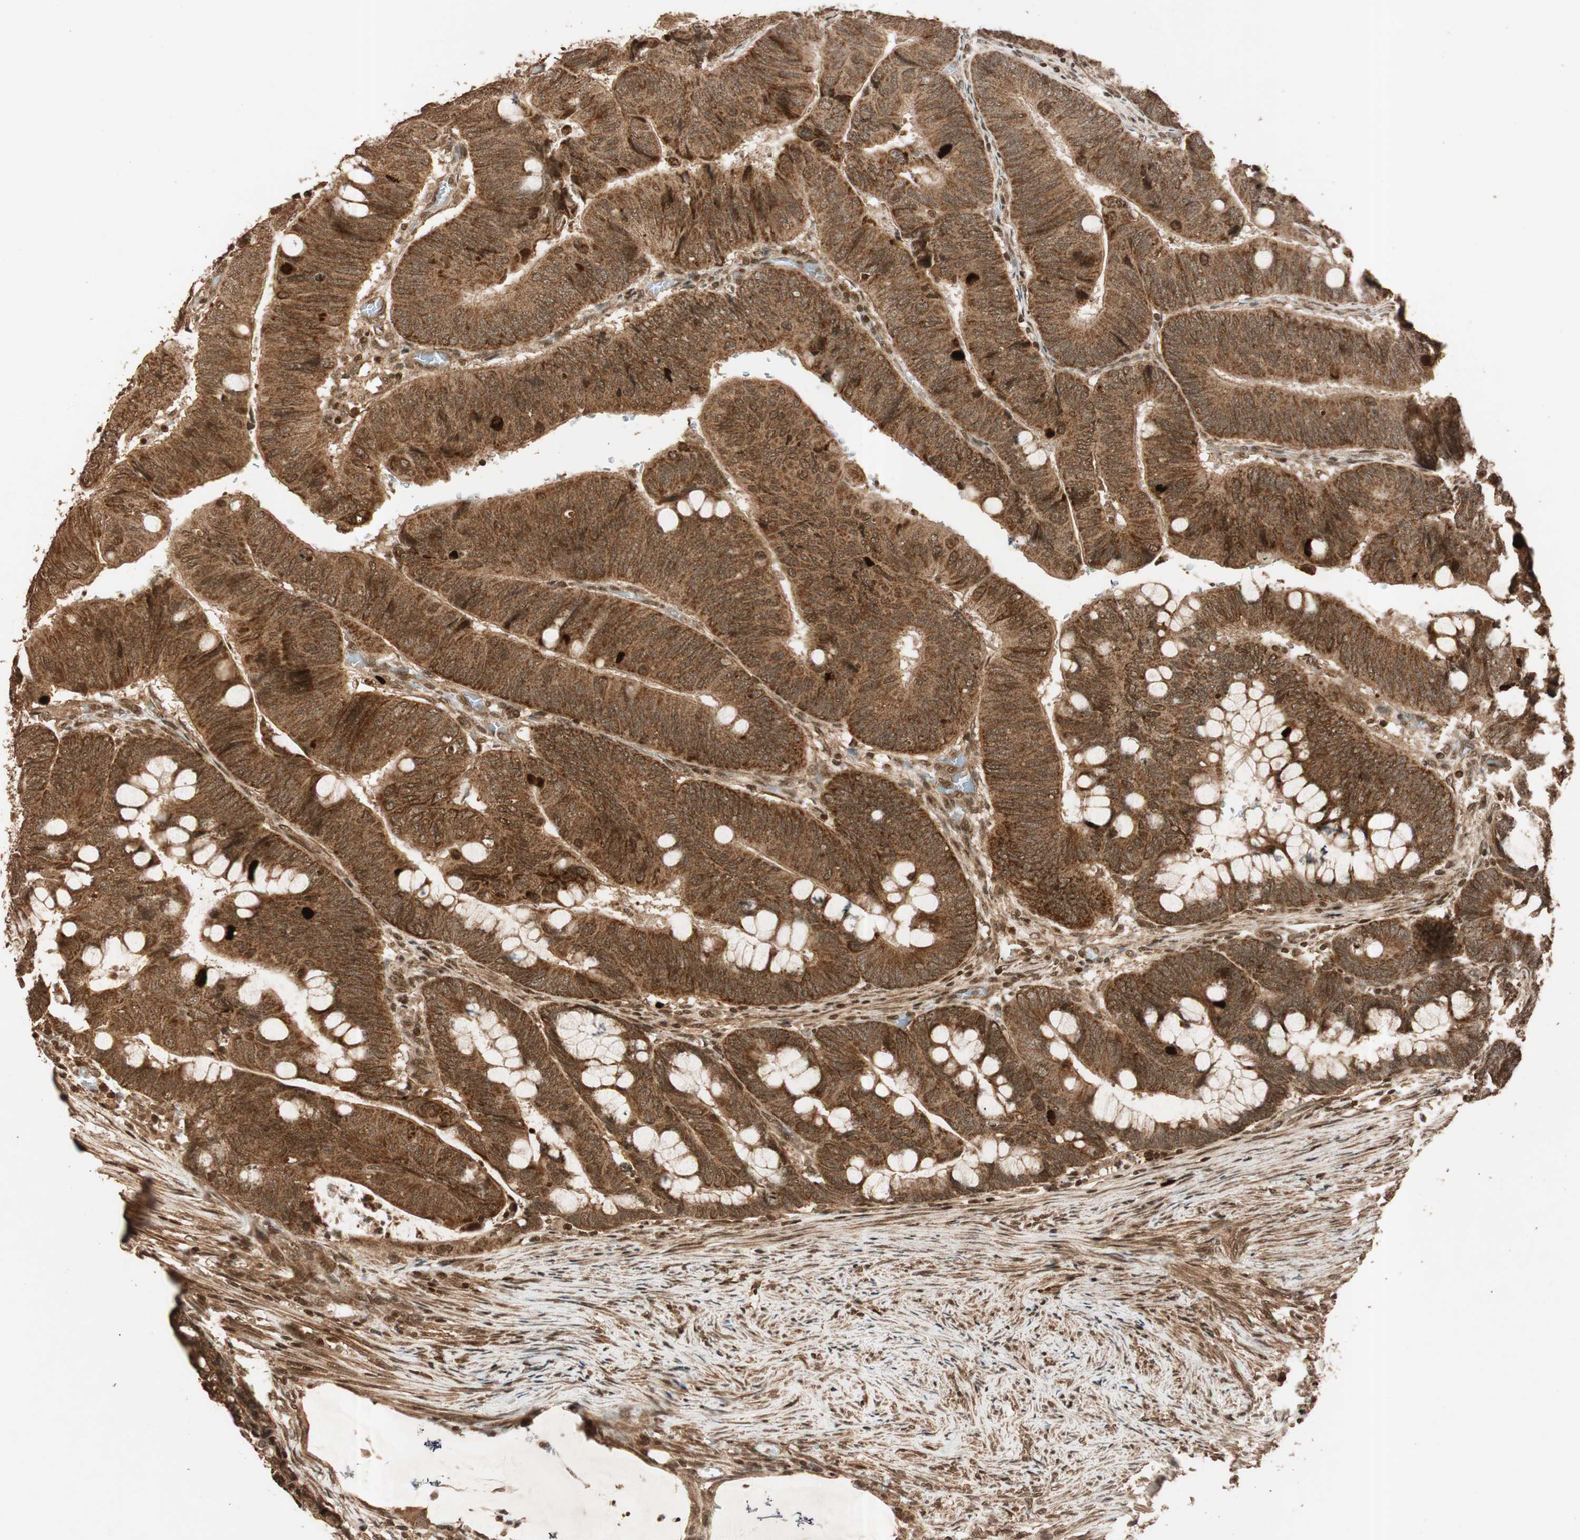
{"staining": {"intensity": "strong", "quantity": ">75%", "location": "cytoplasmic/membranous"}, "tissue": "colorectal cancer", "cell_type": "Tumor cells", "image_type": "cancer", "snomed": [{"axis": "morphology", "description": "Normal tissue, NOS"}, {"axis": "morphology", "description": "Adenocarcinoma, NOS"}, {"axis": "topography", "description": "Rectum"}, {"axis": "topography", "description": "Peripheral nerve tissue"}], "caption": "Brown immunohistochemical staining in human colorectal cancer reveals strong cytoplasmic/membranous staining in about >75% of tumor cells.", "gene": "ALKBH5", "patient": {"sex": "male", "age": 92}}